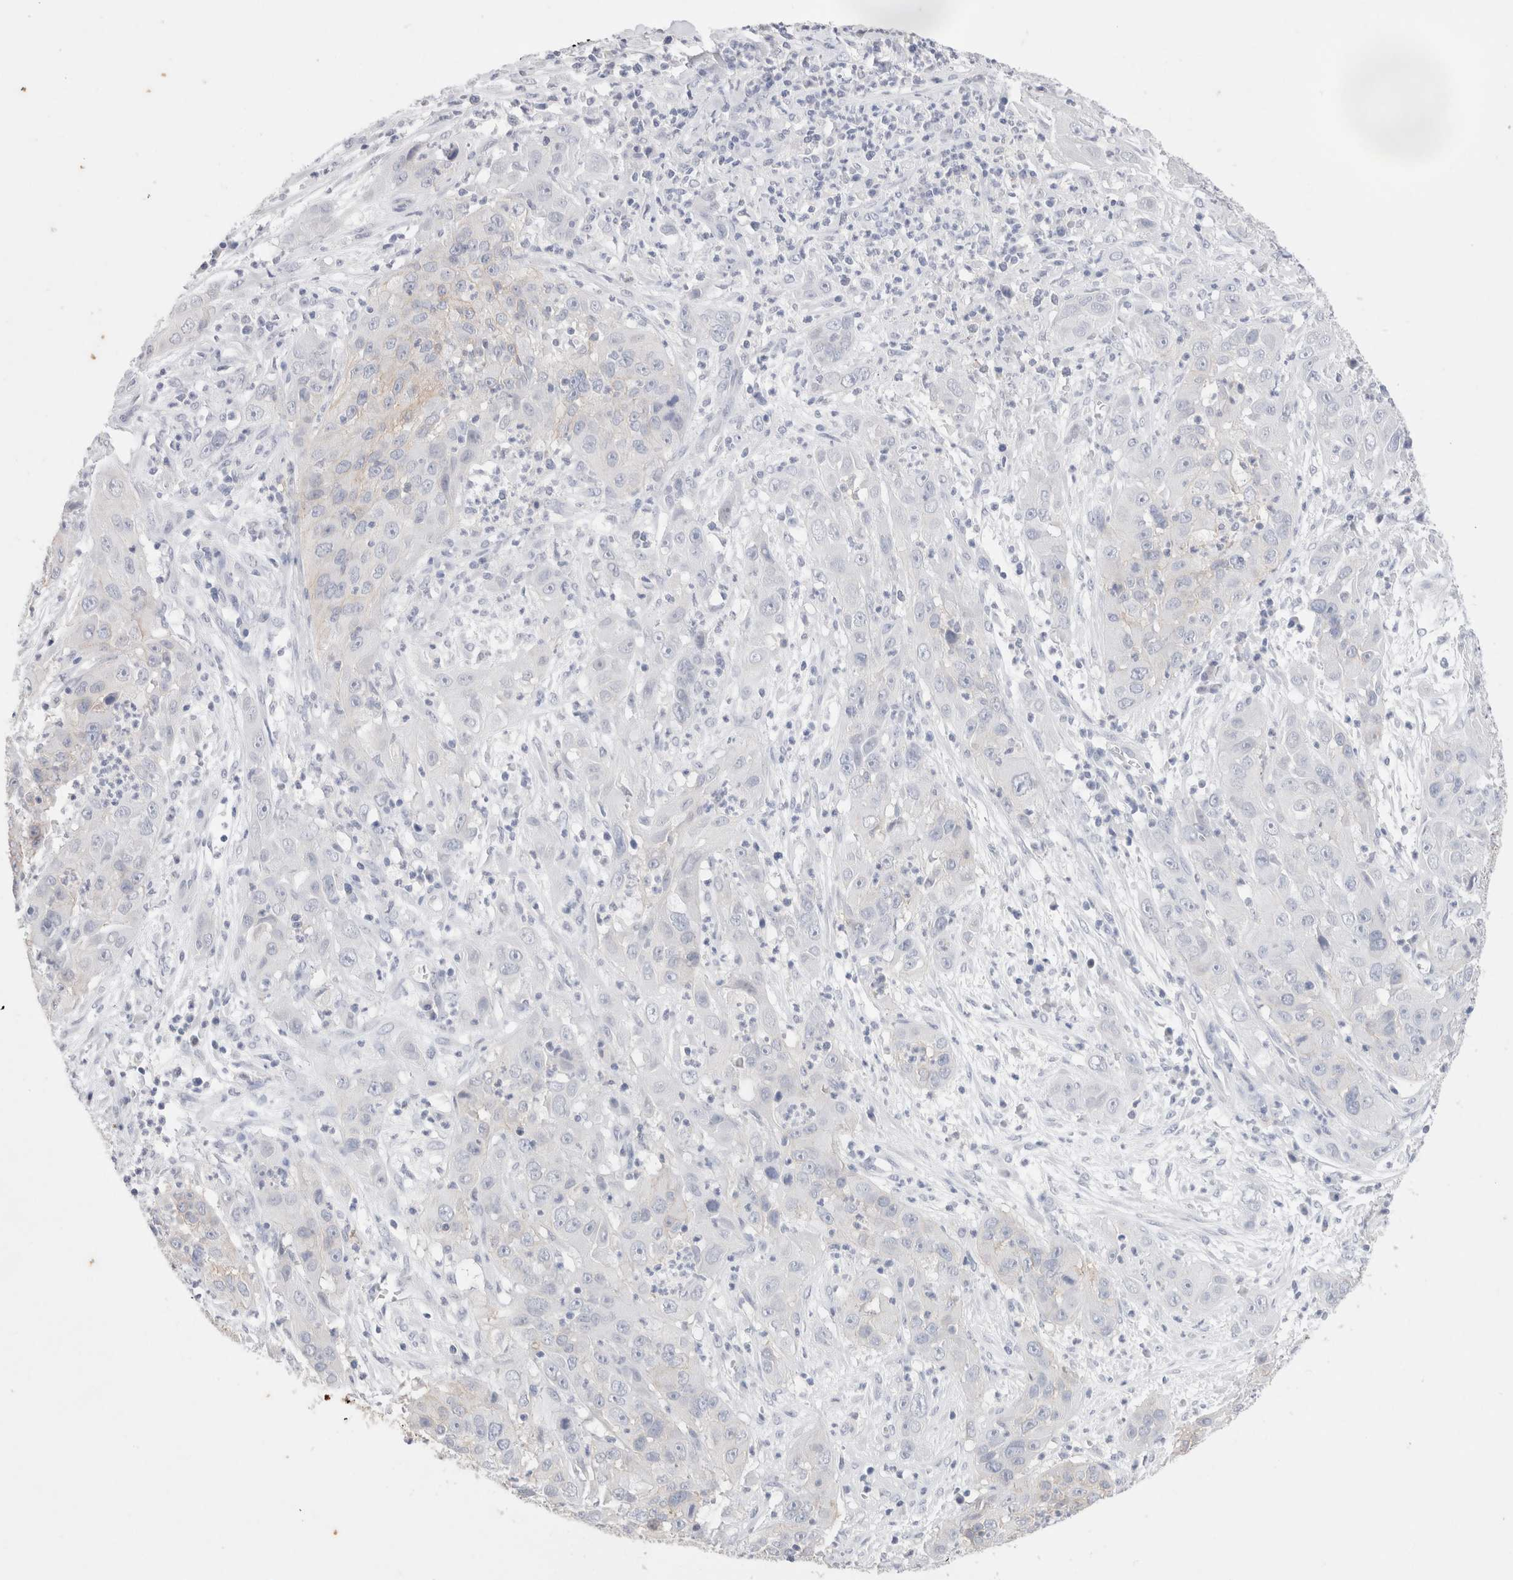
{"staining": {"intensity": "negative", "quantity": "none", "location": "none"}, "tissue": "cervical cancer", "cell_type": "Tumor cells", "image_type": "cancer", "snomed": [{"axis": "morphology", "description": "Squamous cell carcinoma, NOS"}, {"axis": "topography", "description": "Cervix"}], "caption": "Human squamous cell carcinoma (cervical) stained for a protein using immunohistochemistry (IHC) demonstrates no staining in tumor cells.", "gene": "EPCAM", "patient": {"sex": "female", "age": 32}}